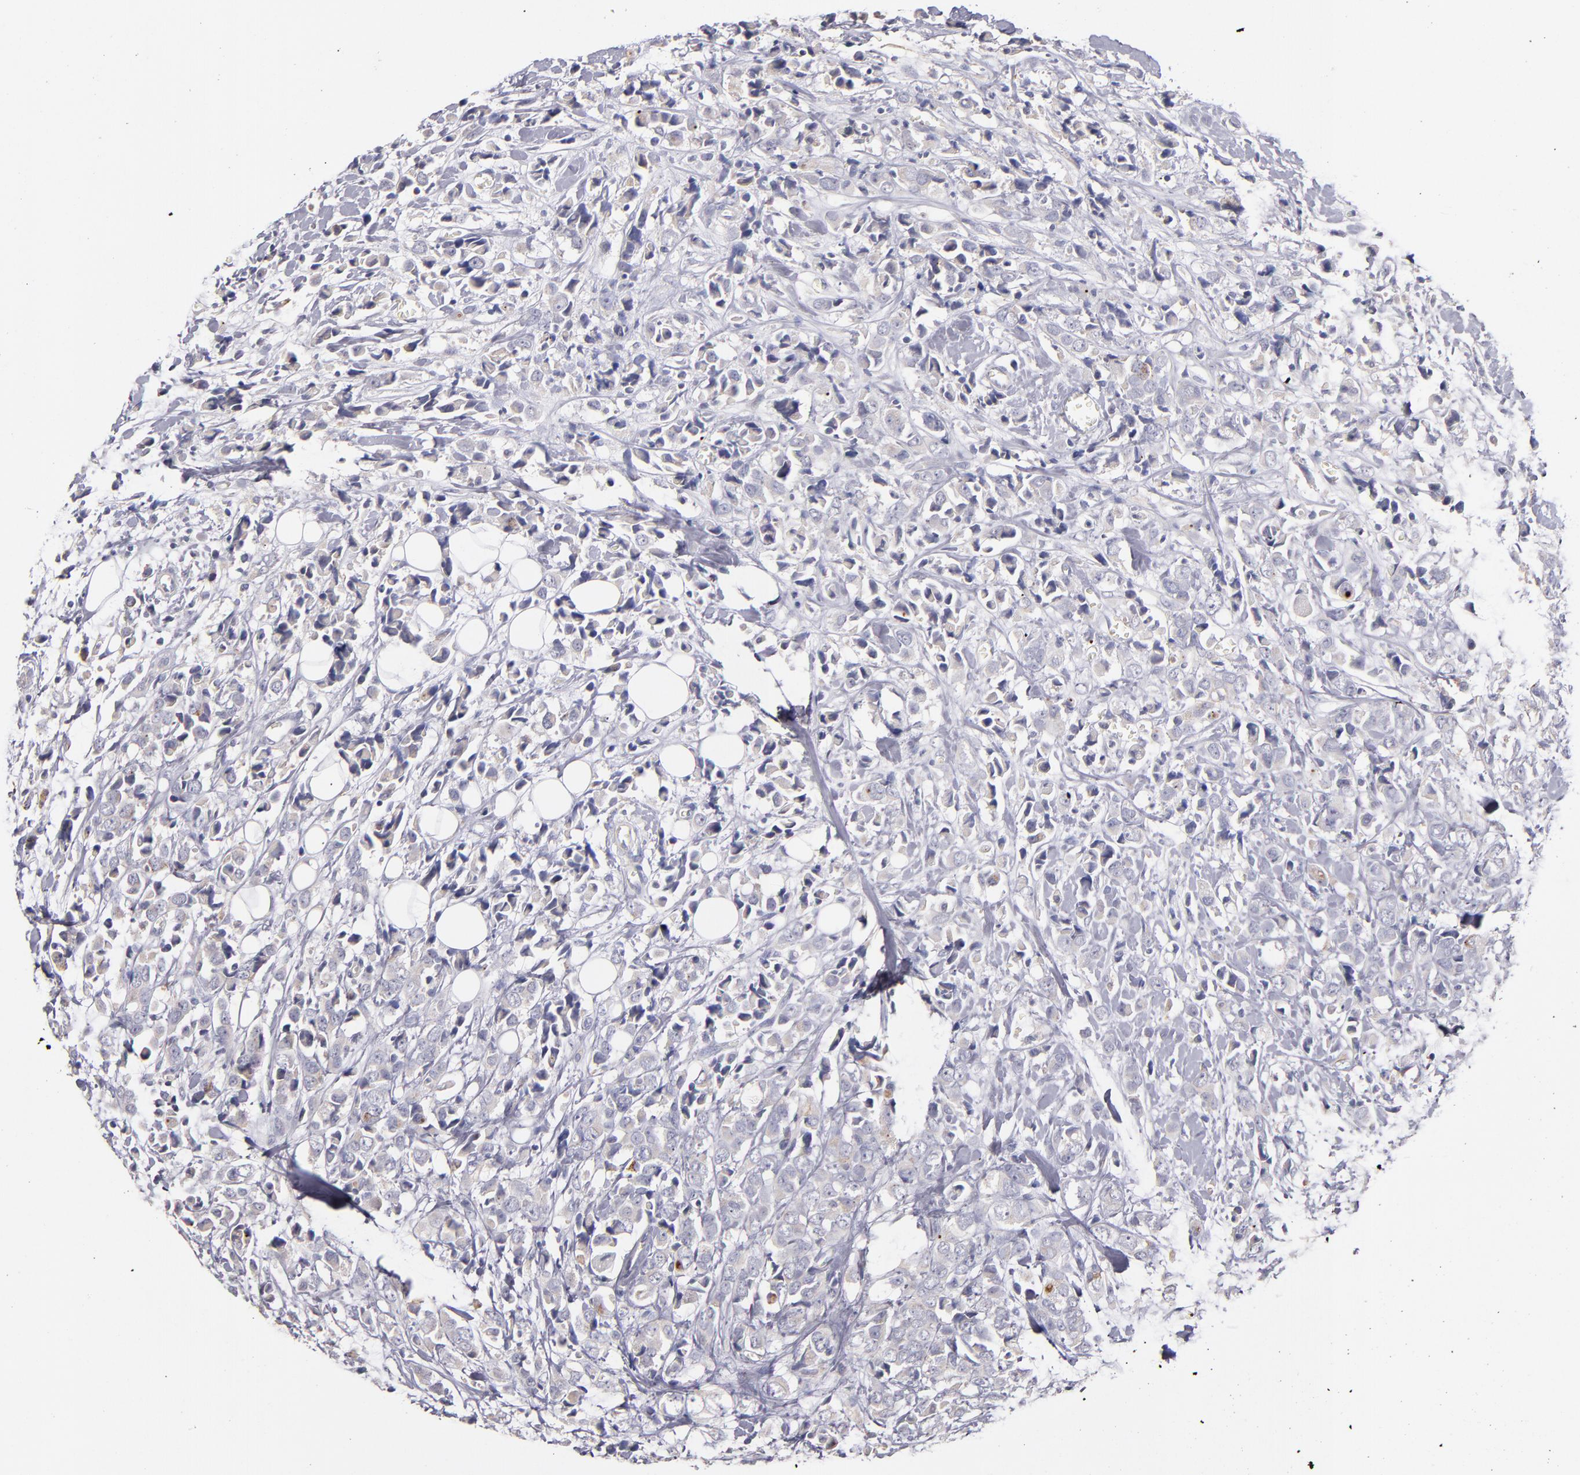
{"staining": {"intensity": "weak", "quantity": "<25%", "location": "cytoplasmic/membranous"}, "tissue": "breast cancer", "cell_type": "Tumor cells", "image_type": "cancer", "snomed": [{"axis": "morphology", "description": "Lobular carcinoma"}, {"axis": "topography", "description": "Breast"}], "caption": "DAB (3,3'-diaminobenzidine) immunohistochemical staining of human breast lobular carcinoma displays no significant expression in tumor cells. (DAB (3,3'-diaminobenzidine) immunohistochemistry, high magnification).", "gene": "GLDC", "patient": {"sex": "female", "age": 57}}